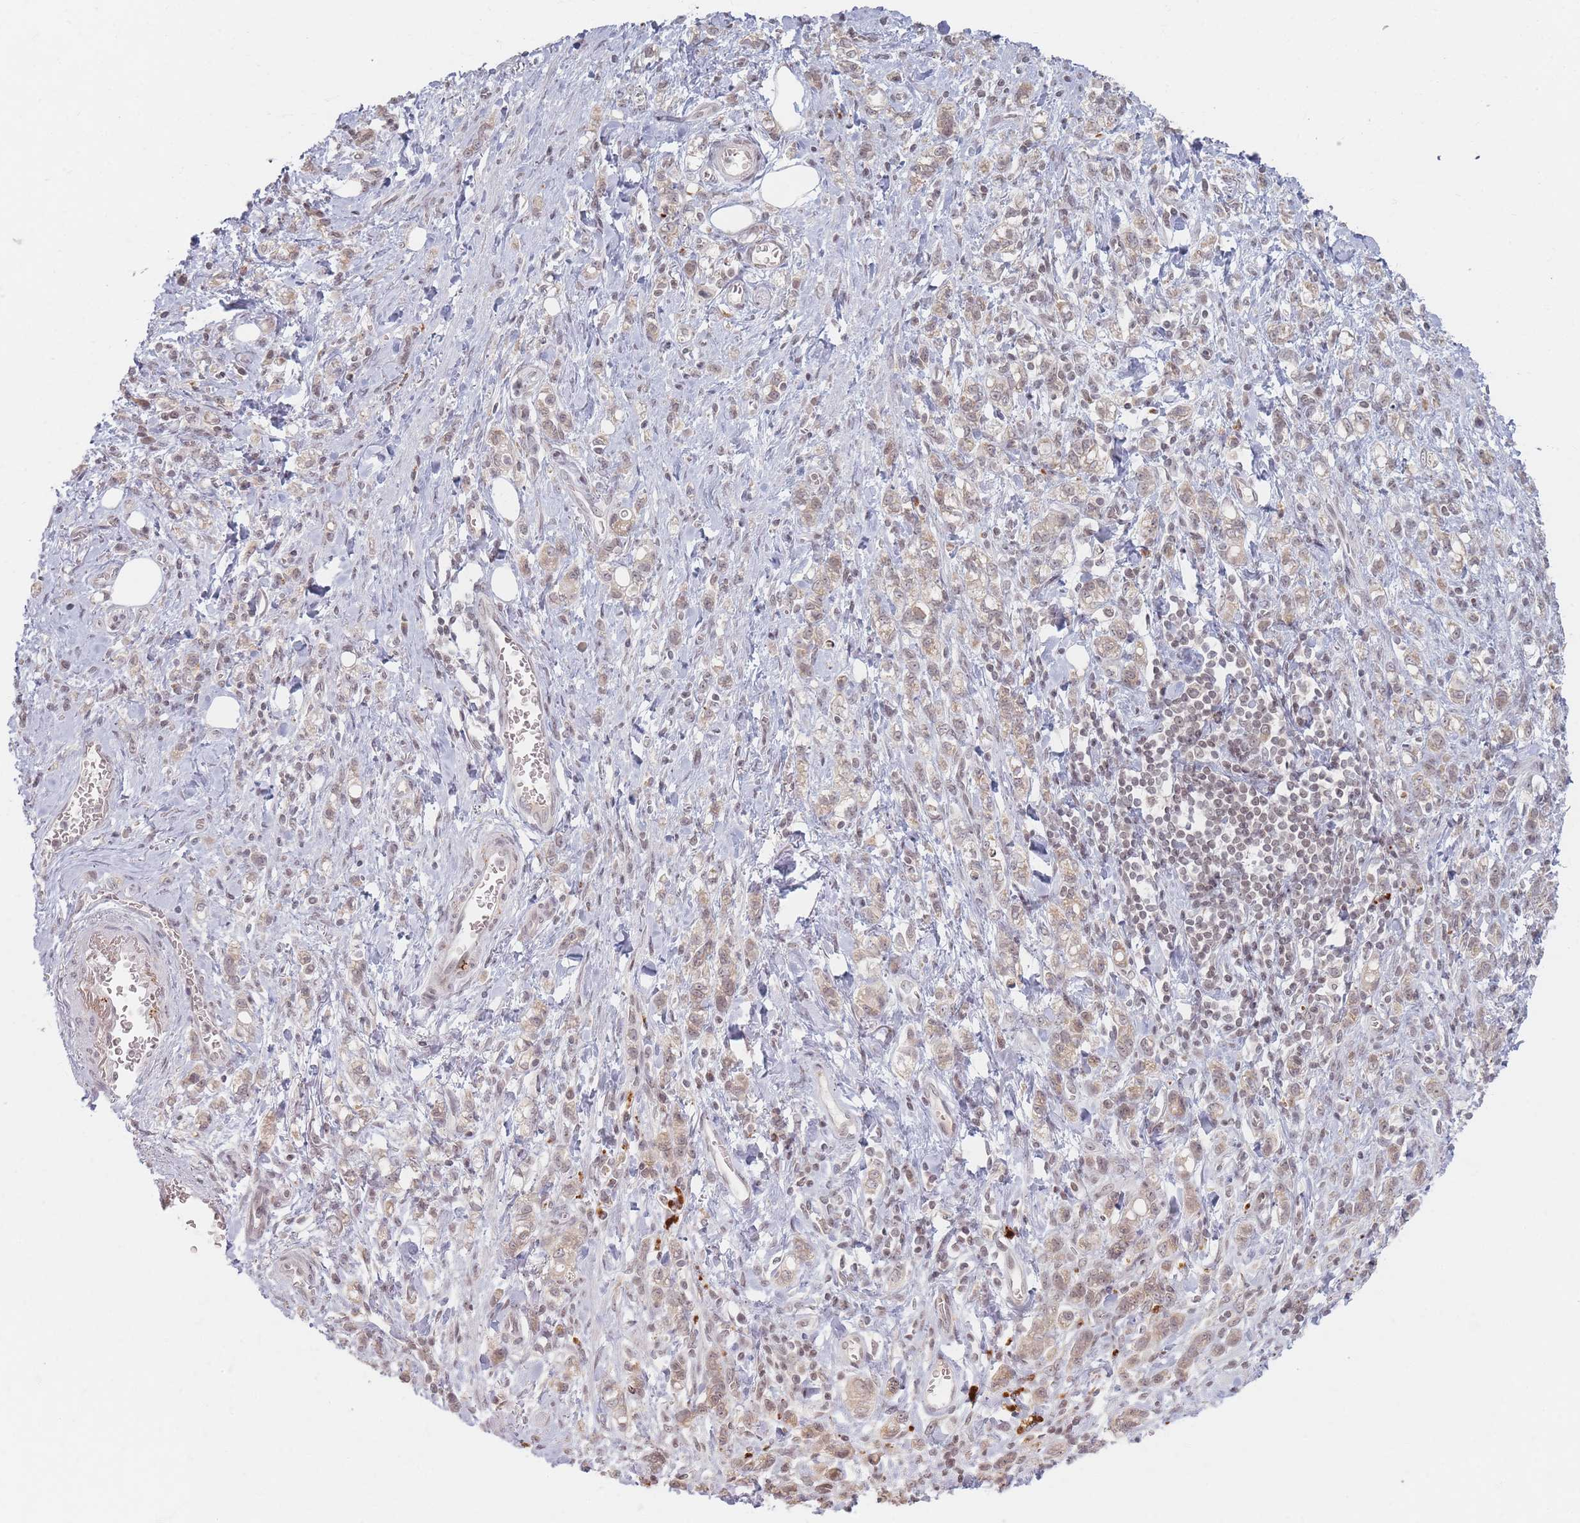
{"staining": {"intensity": "weak", "quantity": ">75%", "location": "cytoplasmic/membranous,nuclear"}, "tissue": "stomach cancer", "cell_type": "Tumor cells", "image_type": "cancer", "snomed": [{"axis": "morphology", "description": "Adenocarcinoma, NOS"}, {"axis": "topography", "description": "Stomach"}], "caption": "A low amount of weak cytoplasmic/membranous and nuclear staining is appreciated in about >75% of tumor cells in stomach cancer (adenocarcinoma) tissue.", "gene": "SPATA45", "patient": {"sex": "male", "age": 77}}